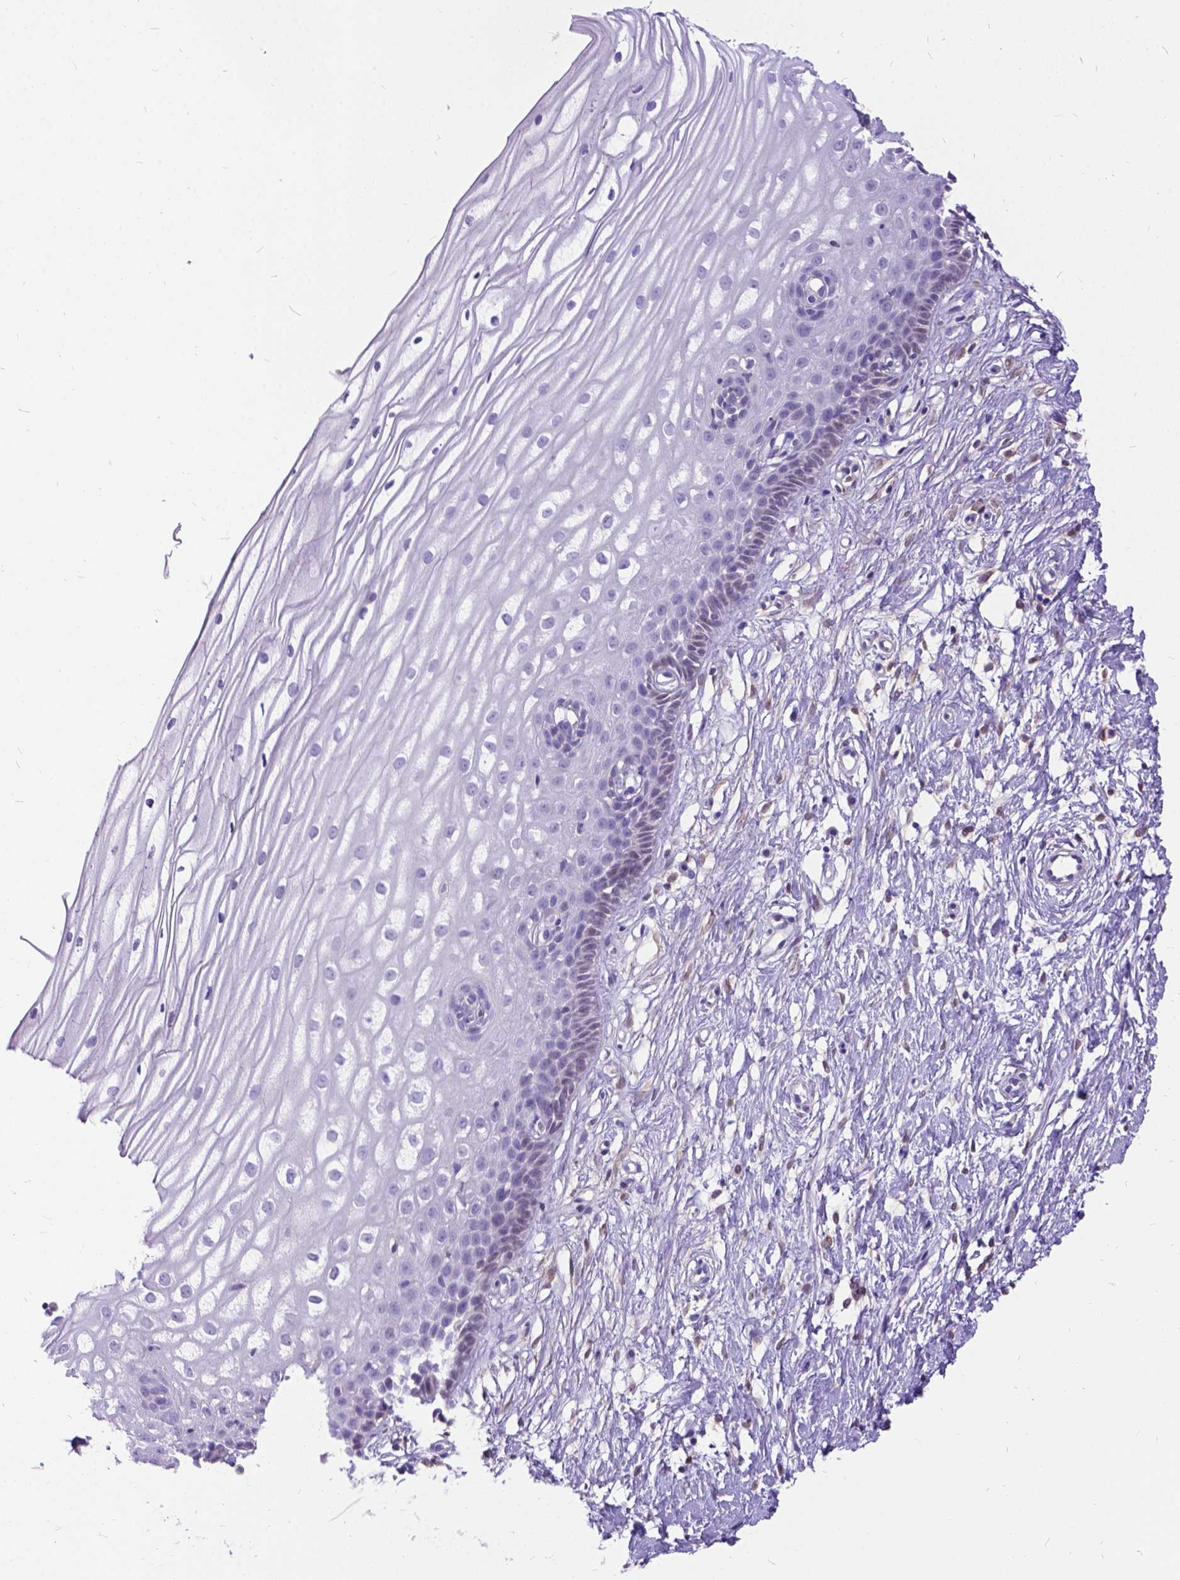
{"staining": {"intensity": "weak", "quantity": "<25%", "location": "nuclear"}, "tissue": "cervix", "cell_type": "Glandular cells", "image_type": "normal", "snomed": [{"axis": "morphology", "description": "Normal tissue, NOS"}, {"axis": "topography", "description": "Cervix"}], "caption": "IHC of unremarkable cervix reveals no expression in glandular cells.", "gene": "TMEM169", "patient": {"sex": "female", "age": 40}}